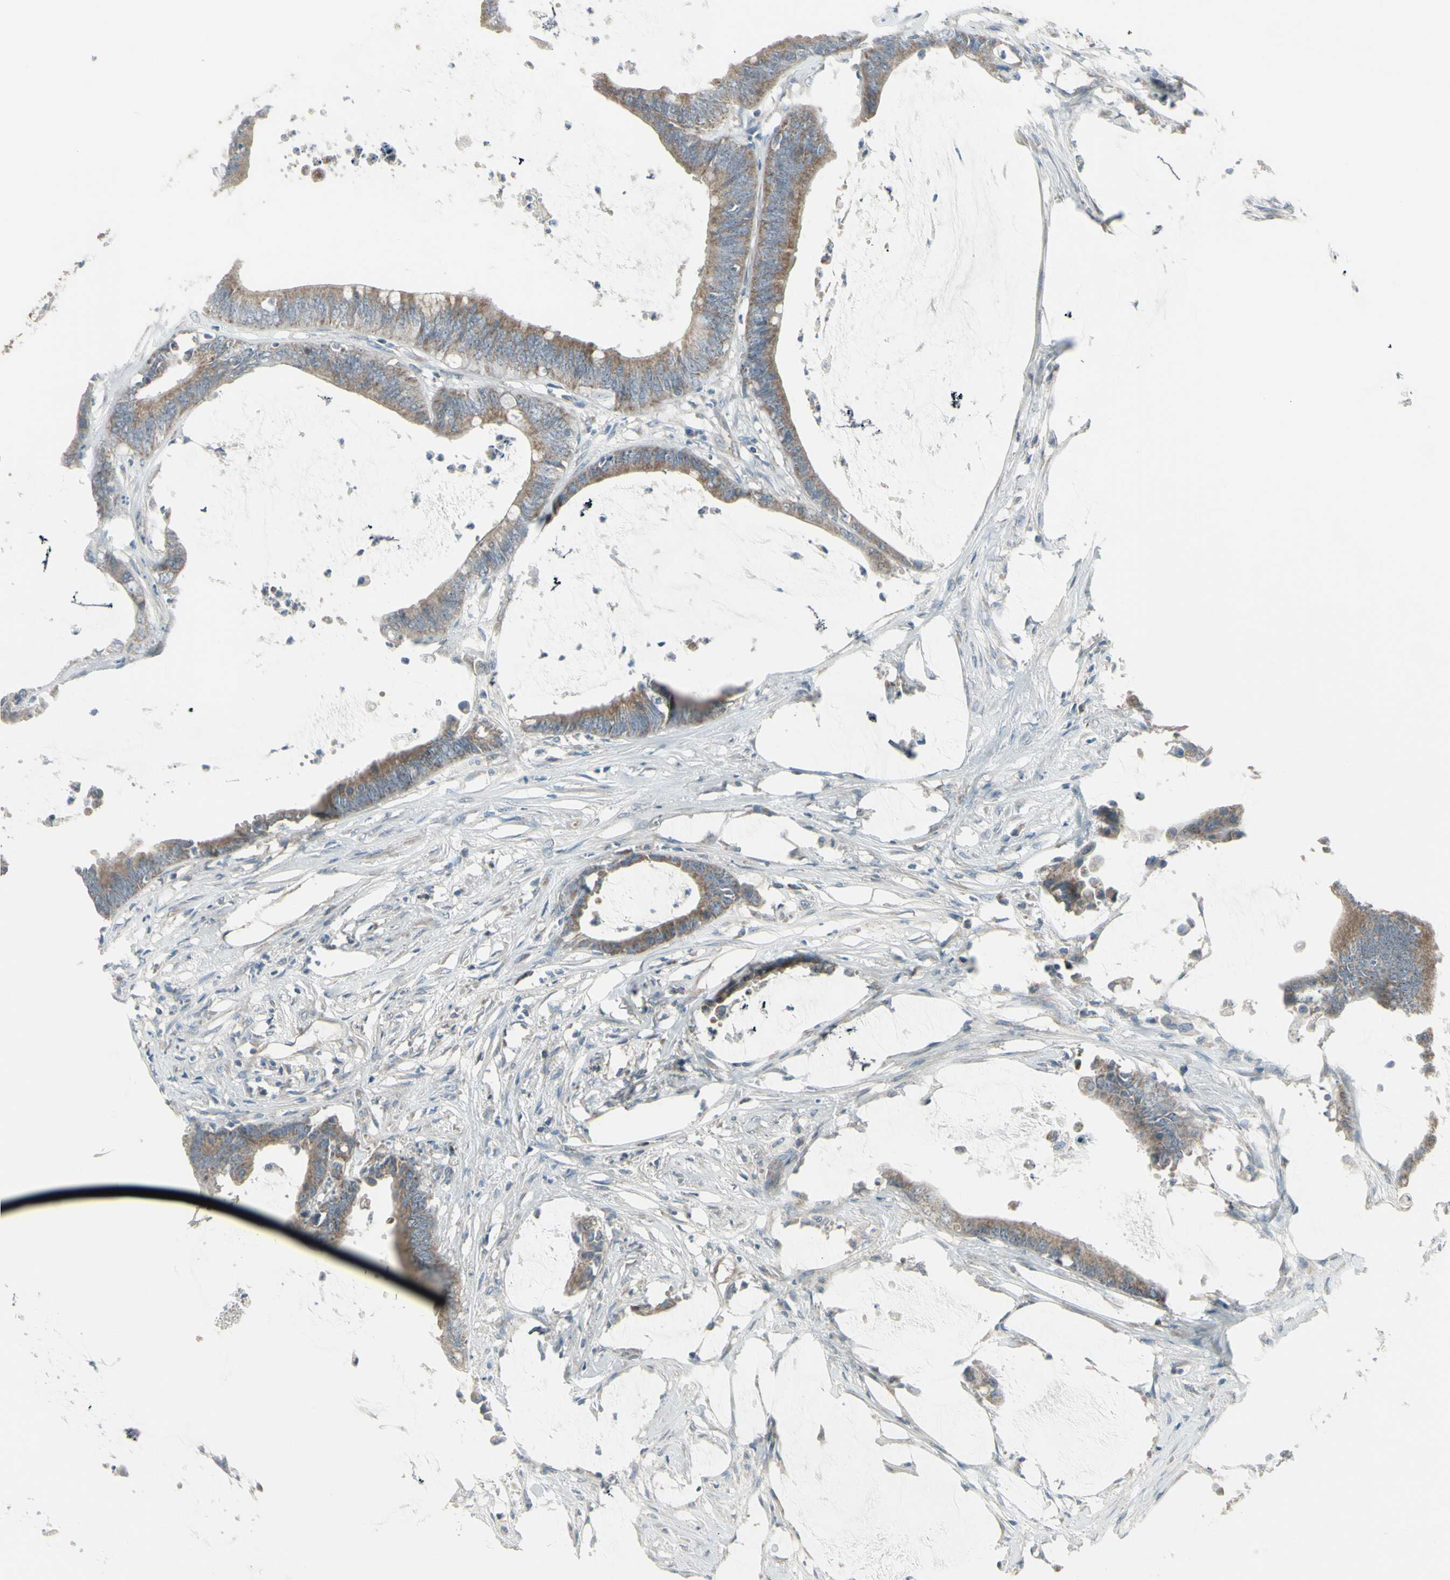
{"staining": {"intensity": "moderate", "quantity": ">75%", "location": "cytoplasmic/membranous"}, "tissue": "colorectal cancer", "cell_type": "Tumor cells", "image_type": "cancer", "snomed": [{"axis": "morphology", "description": "Adenocarcinoma, NOS"}, {"axis": "topography", "description": "Rectum"}], "caption": "IHC of colorectal cancer (adenocarcinoma) demonstrates medium levels of moderate cytoplasmic/membranous staining in about >75% of tumor cells.", "gene": "FAM171B", "patient": {"sex": "female", "age": 66}}